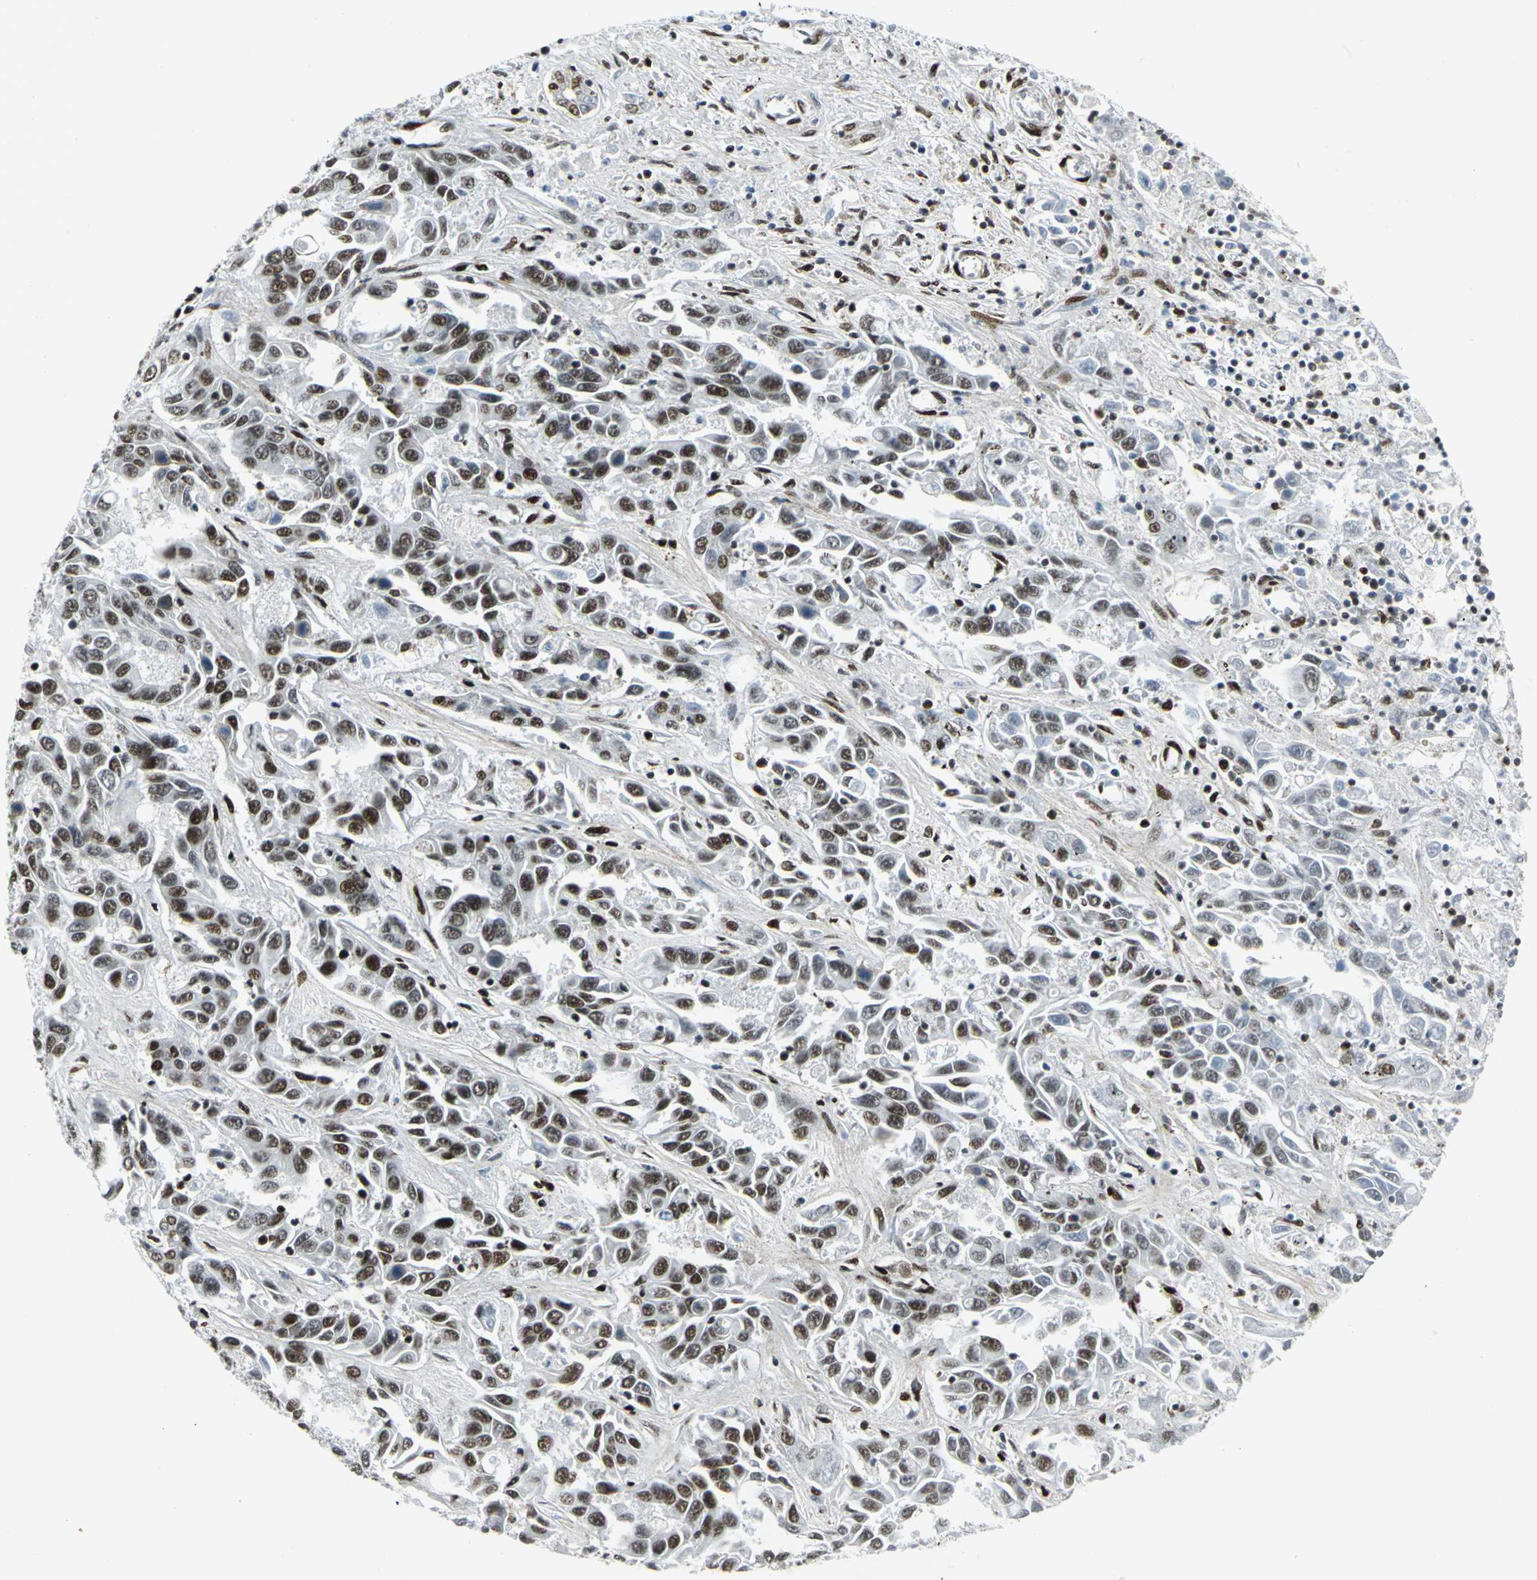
{"staining": {"intensity": "strong", "quantity": ">75%", "location": "nuclear"}, "tissue": "liver cancer", "cell_type": "Tumor cells", "image_type": "cancer", "snomed": [{"axis": "morphology", "description": "Cholangiocarcinoma"}, {"axis": "topography", "description": "Liver"}], "caption": "Immunohistochemical staining of human liver cancer (cholangiocarcinoma) reveals strong nuclear protein staining in approximately >75% of tumor cells. The protein of interest is stained brown, and the nuclei are stained in blue (DAB IHC with brightfield microscopy, high magnification).", "gene": "SMARCA4", "patient": {"sex": "female", "age": 52}}